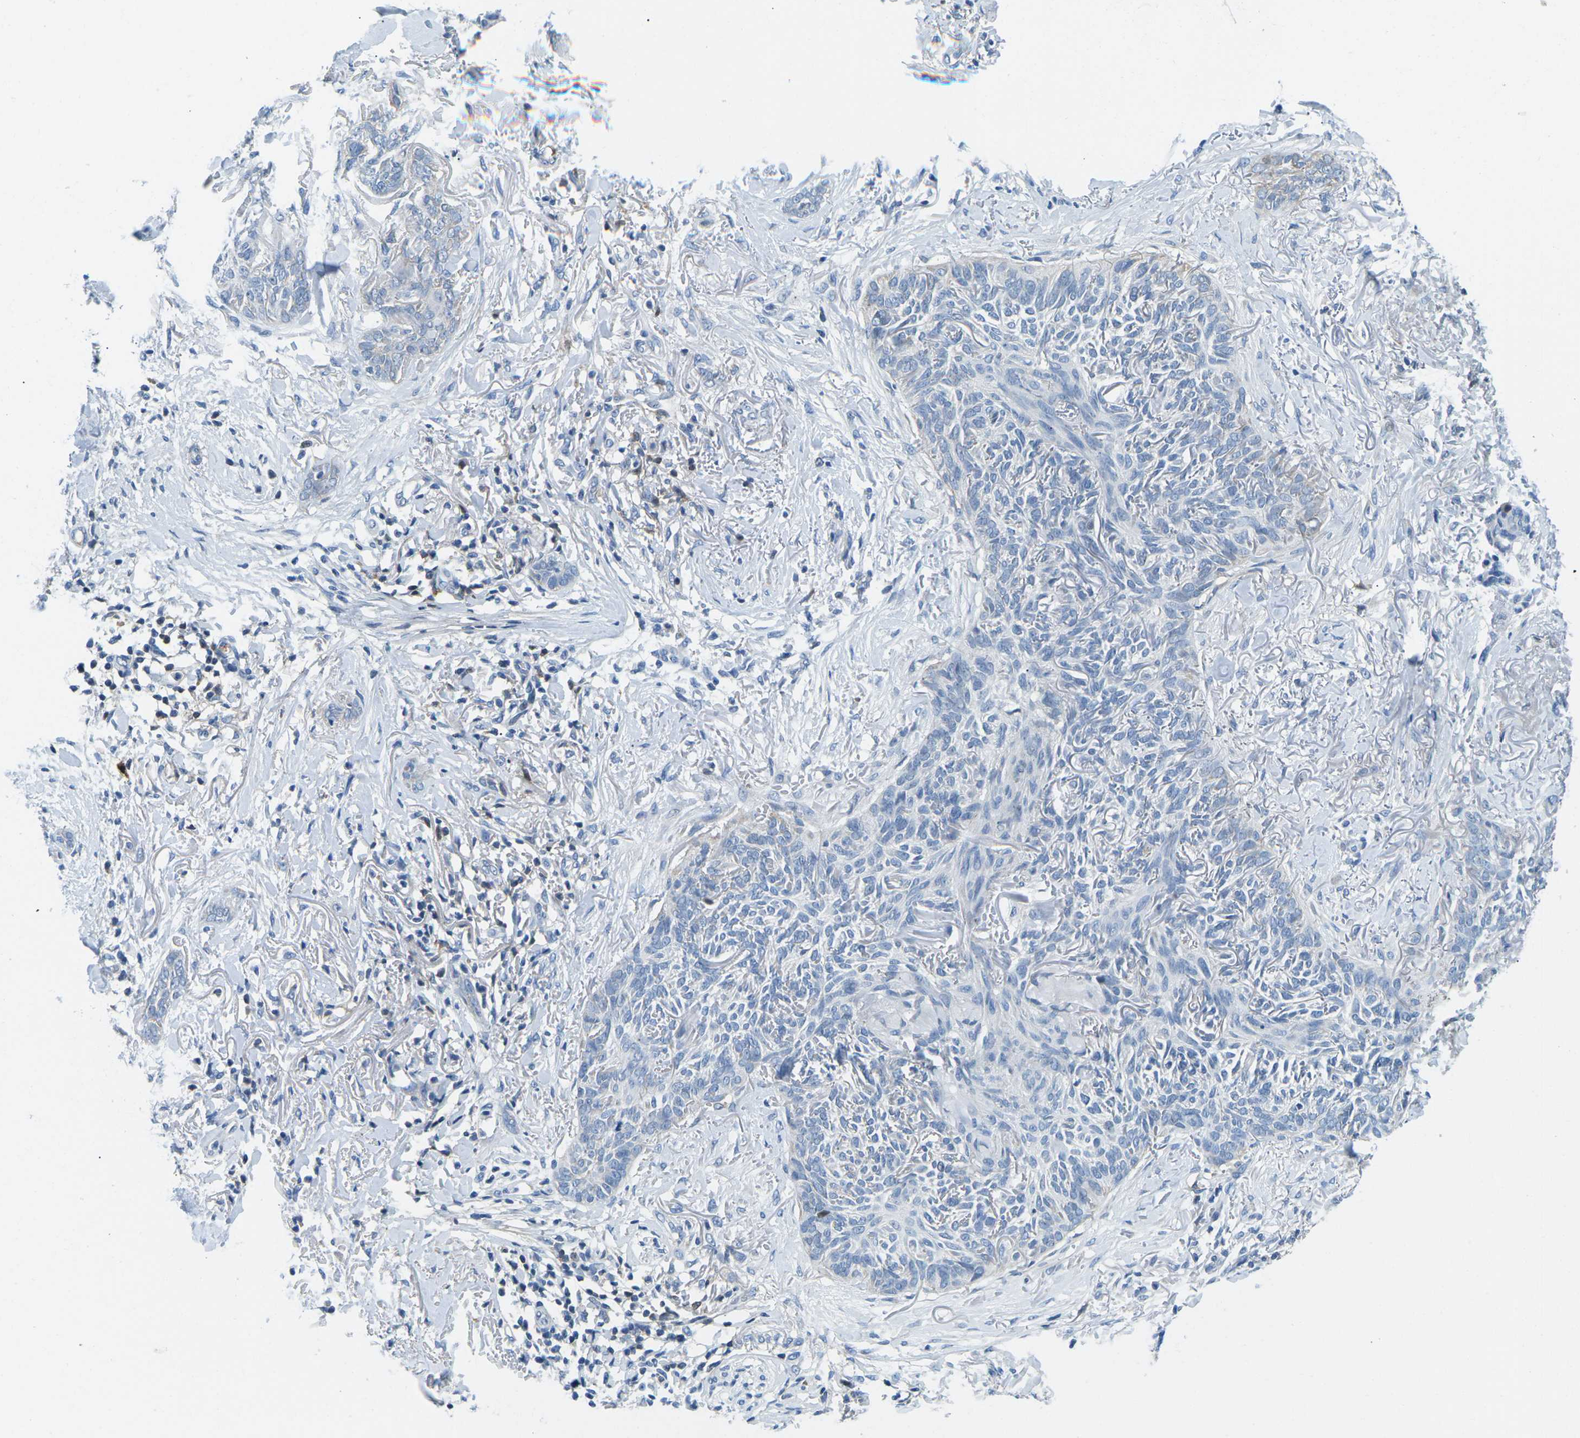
{"staining": {"intensity": "negative", "quantity": "none", "location": "none"}, "tissue": "skin cancer", "cell_type": "Tumor cells", "image_type": "cancer", "snomed": [{"axis": "morphology", "description": "Basal cell carcinoma"}, {"axis": "topography", "description": "Skin"}], "caption": "Histopathology image shows no significant protein positivity in tumor cells of basal cell carcinoma (skin).", "gene": "CFB", "patient": {"sex": "female", "age": 84}}